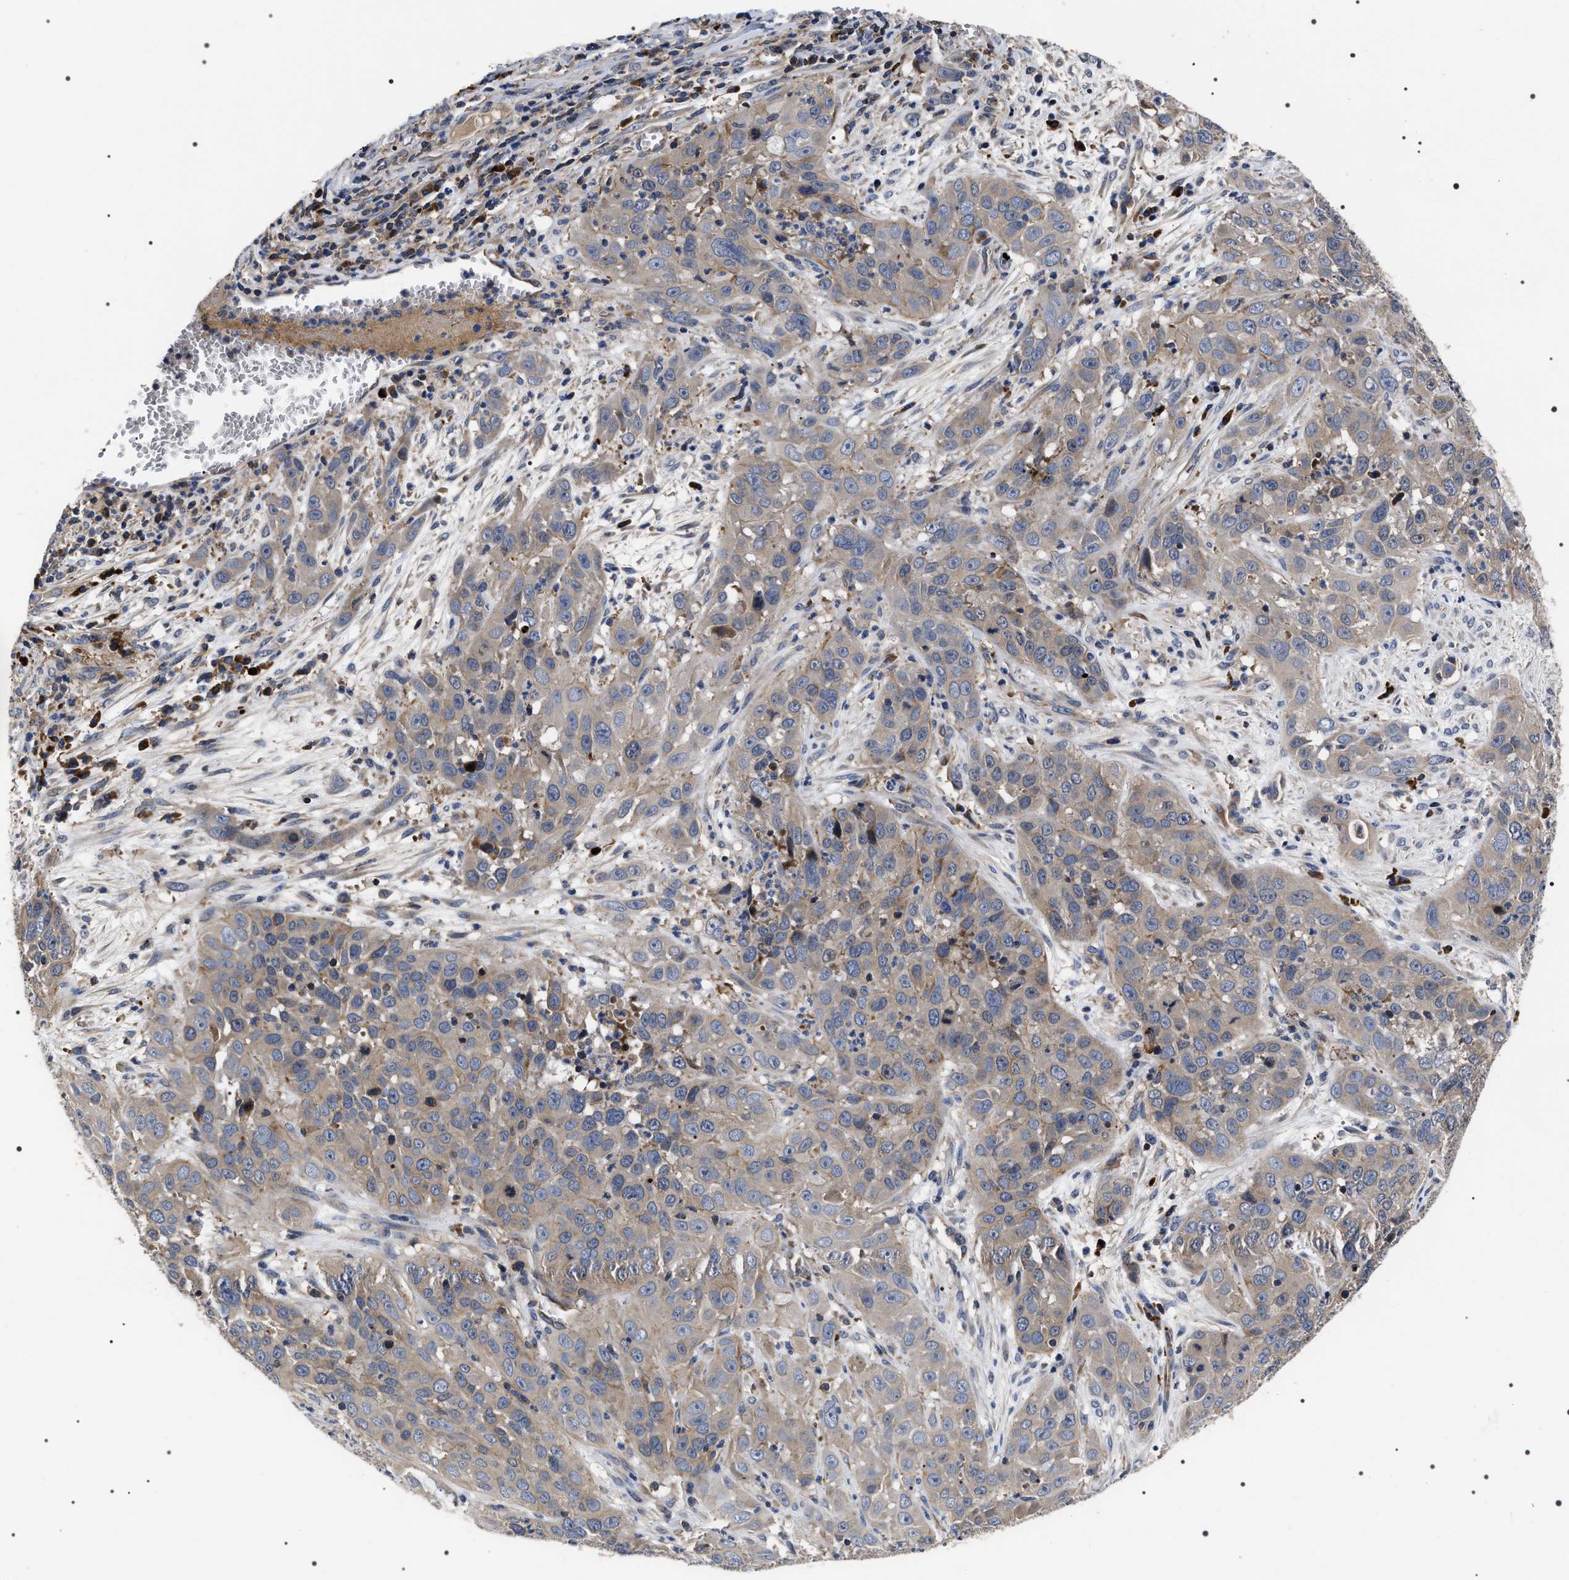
{"staining": {"intensity": "weak", "quantity": "<25%", "location": "cytoplasmic/membranous"}, "tissue": "cervical cancer", "cell_type": "Tumor cells", "image_type": "cancer", "snomed": [{"axis": "morphology", "description": "Squamous cell carcinoma, NOS"}, {"axis": "topography", "description": "Cervix"}], "caption": "Tumor cells show no significant staining in cervical cancer.", "gene": "MIS18A", "patient": {"sex": "female", "age": 32}}